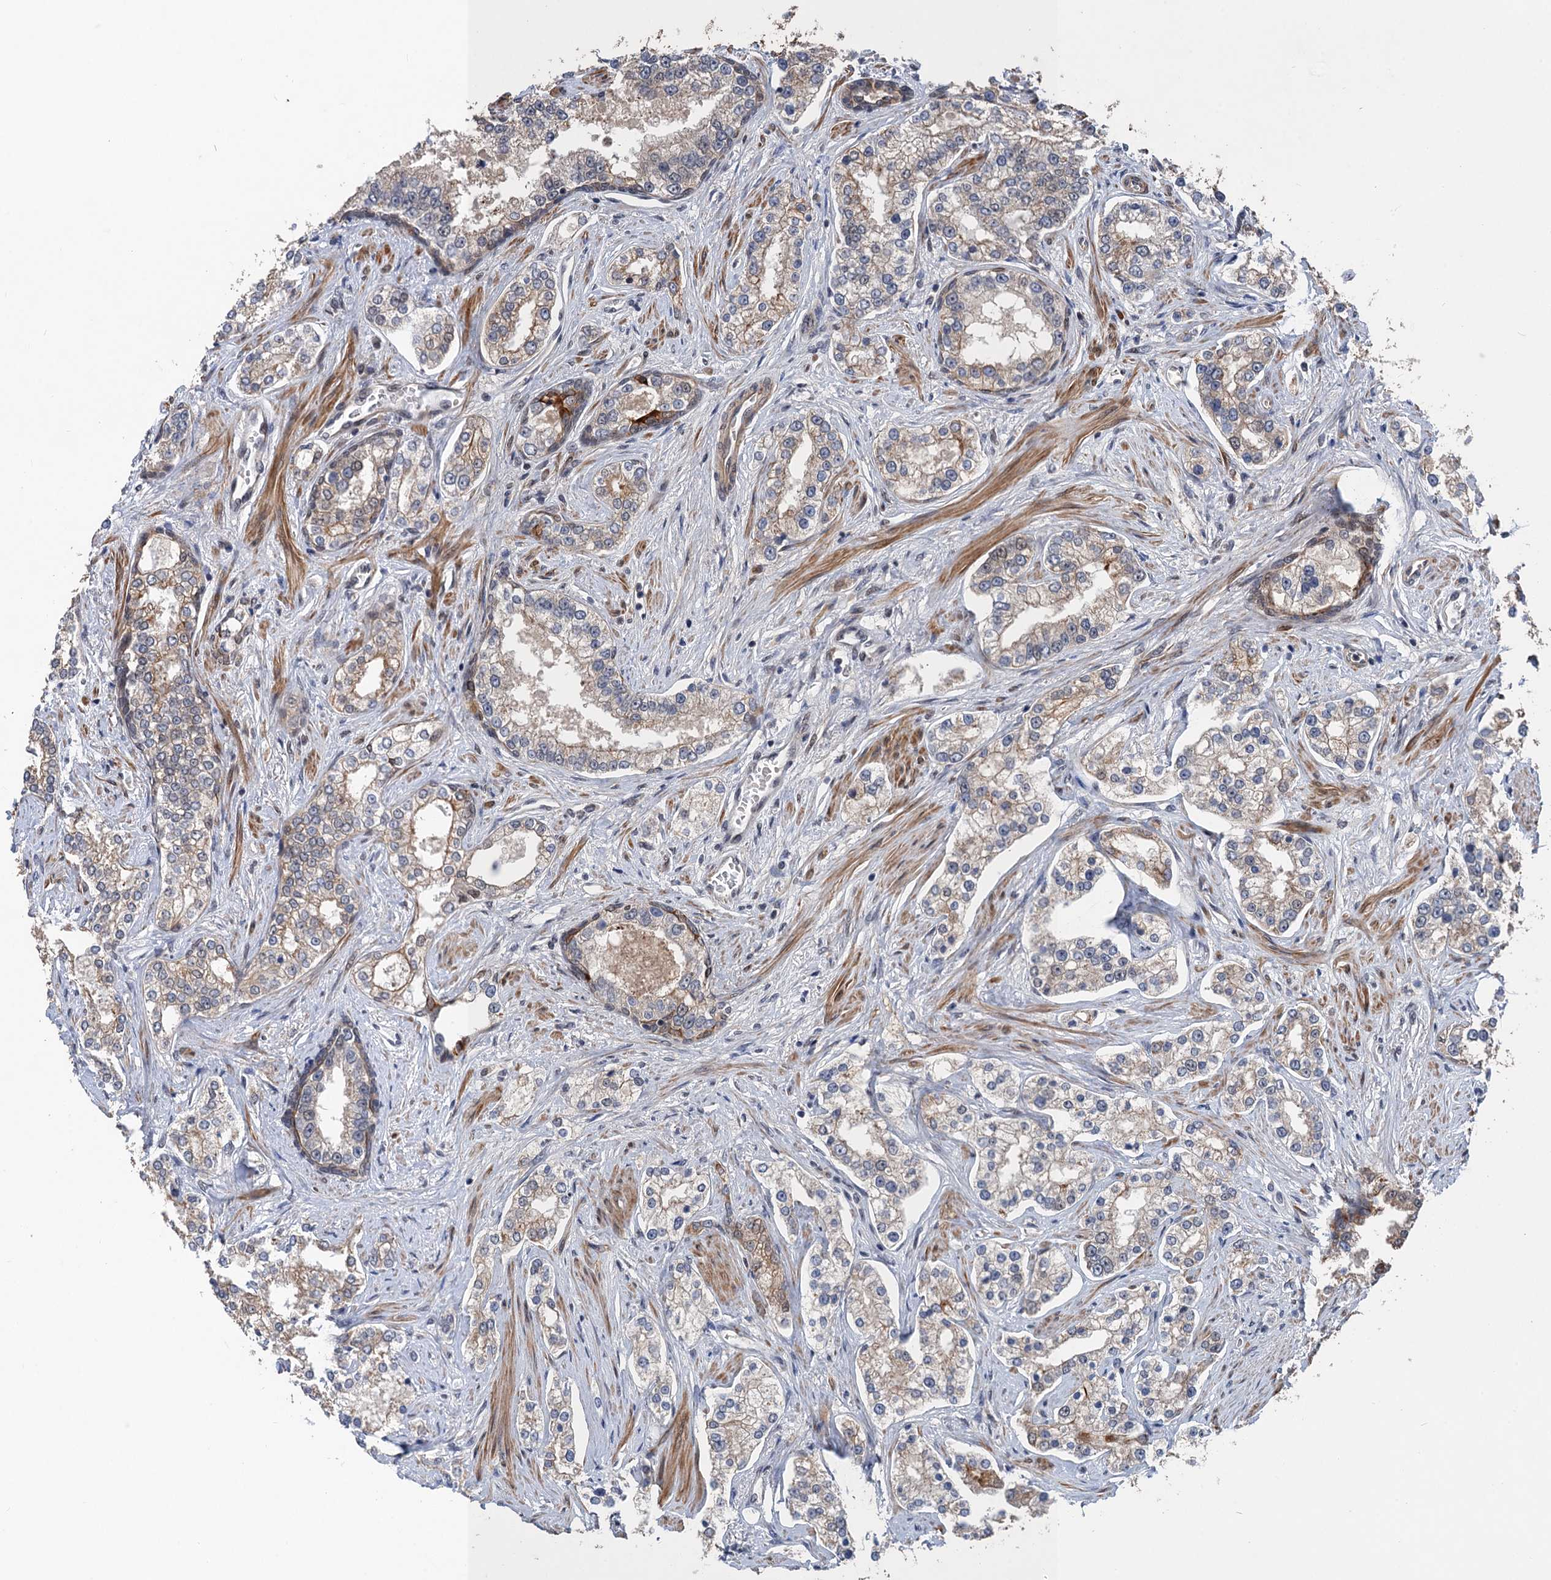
{"staining": {"intensity": "weak", "quantity": "<25%", "location": "cytoplasmic/membranous"}, "tissue": "prostate cancer", "cell_type": "Tumor cells", "image_type": "cancer", "snomed": [{"axis": "morphology", "description": "Normal tissue, NOS"}, {"axis": "morphology", "description": "Adenocarcinoma, High grade"}, {"axis": "topography", "description": "Prostate"}], "caption": "Human adenocarcinoma (high-grade) (prostate) stained for a protein using IHC exhibits no staining in tumor cells.", "gene": "TTC31", "patient": {"sex": "male", "age": 83}}